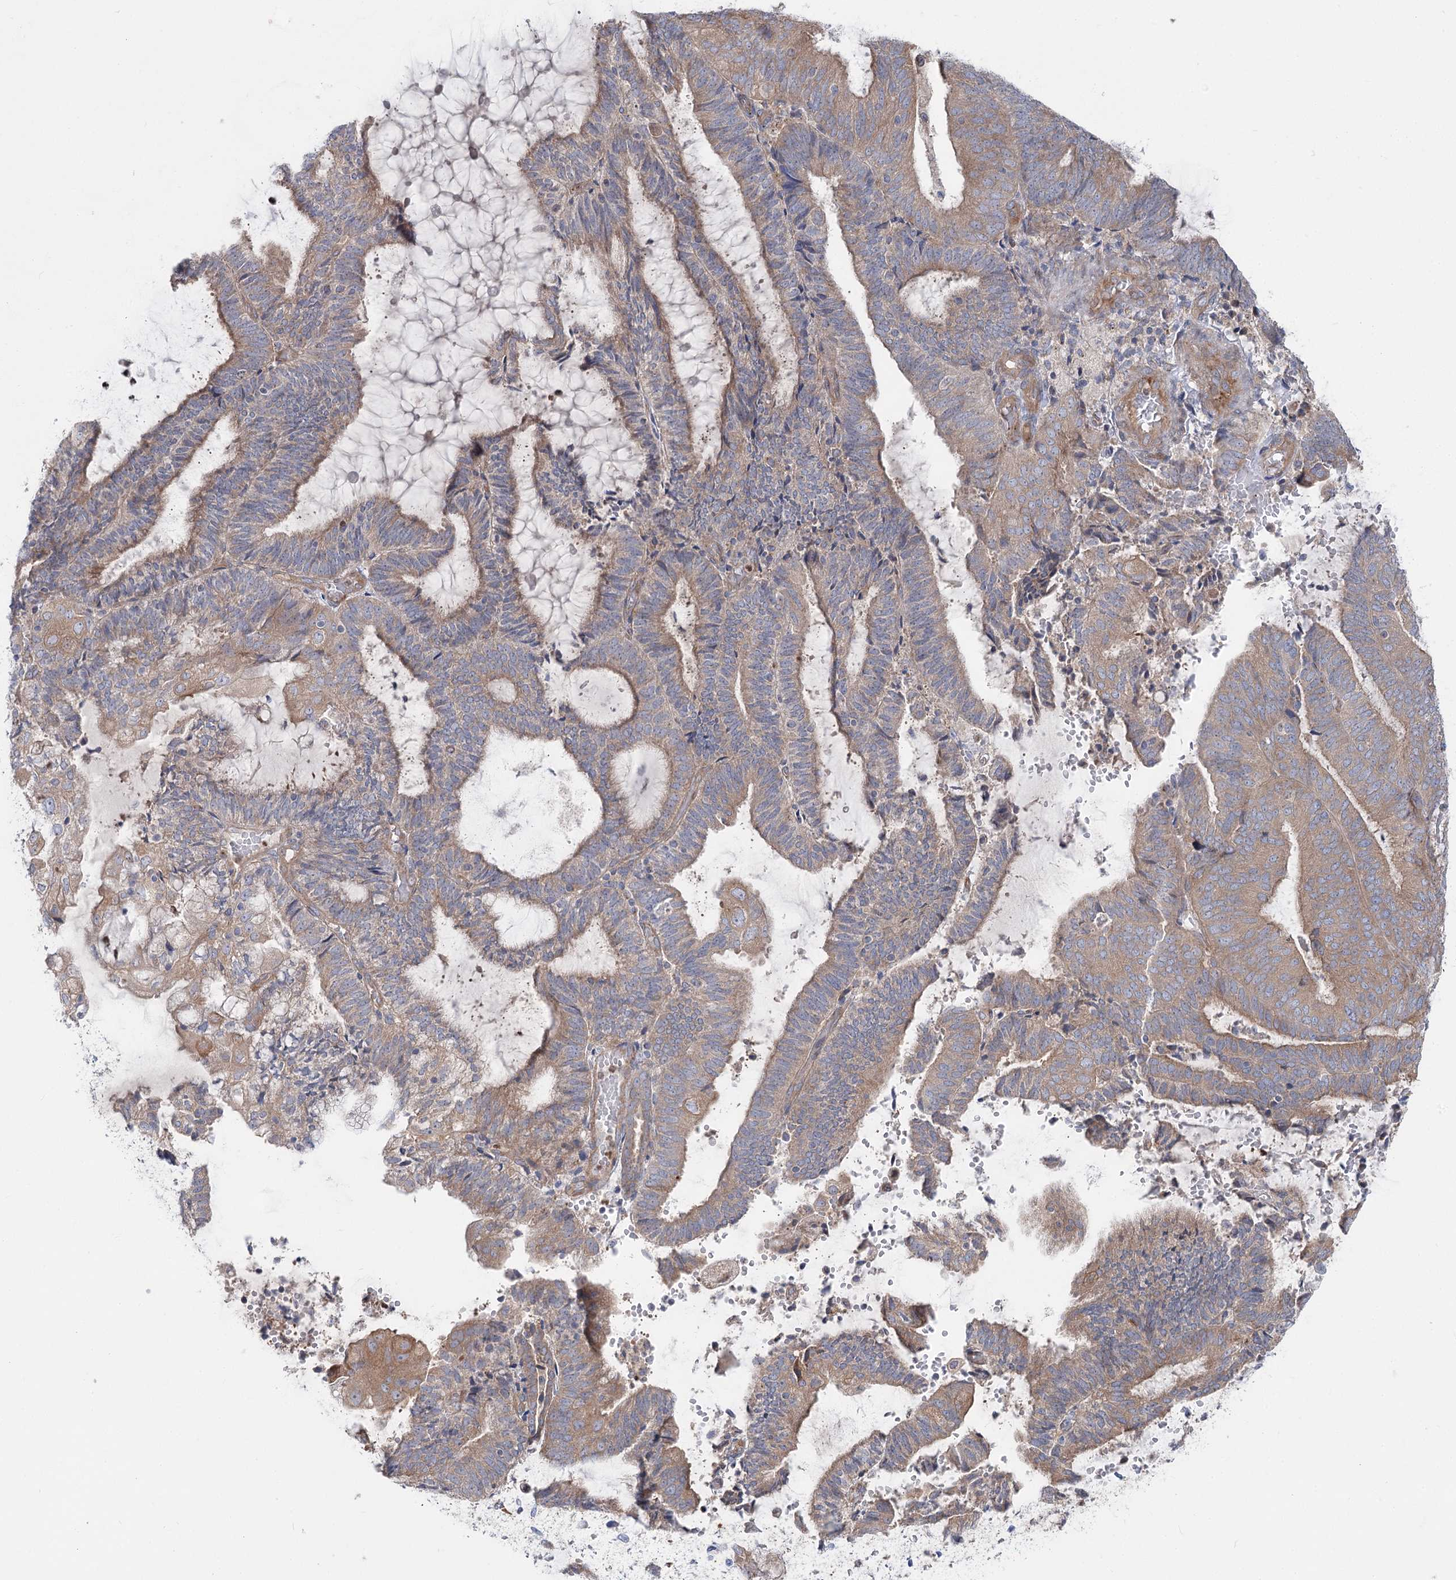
{"staining": {"intensity": "moderate", "quantity": ">75%", "location": "cytoplasmic/membranous"}, "tissue": "endometrial cancer", "cell_type": "Tumor cells", "image_type": "cancer", "snomed": [{"axis": "morphology", "description": "Adenocarcinoma, NOS"}, {"axis": "topography", "description": "Endometrium"}], "caption": "A brown stain shows moderate cytoplasmic/membranous expression of a protein in endometrial cancer tumor cells.", "gene": "SCN11A", "patient": {"sex": "female", "age": 81}}